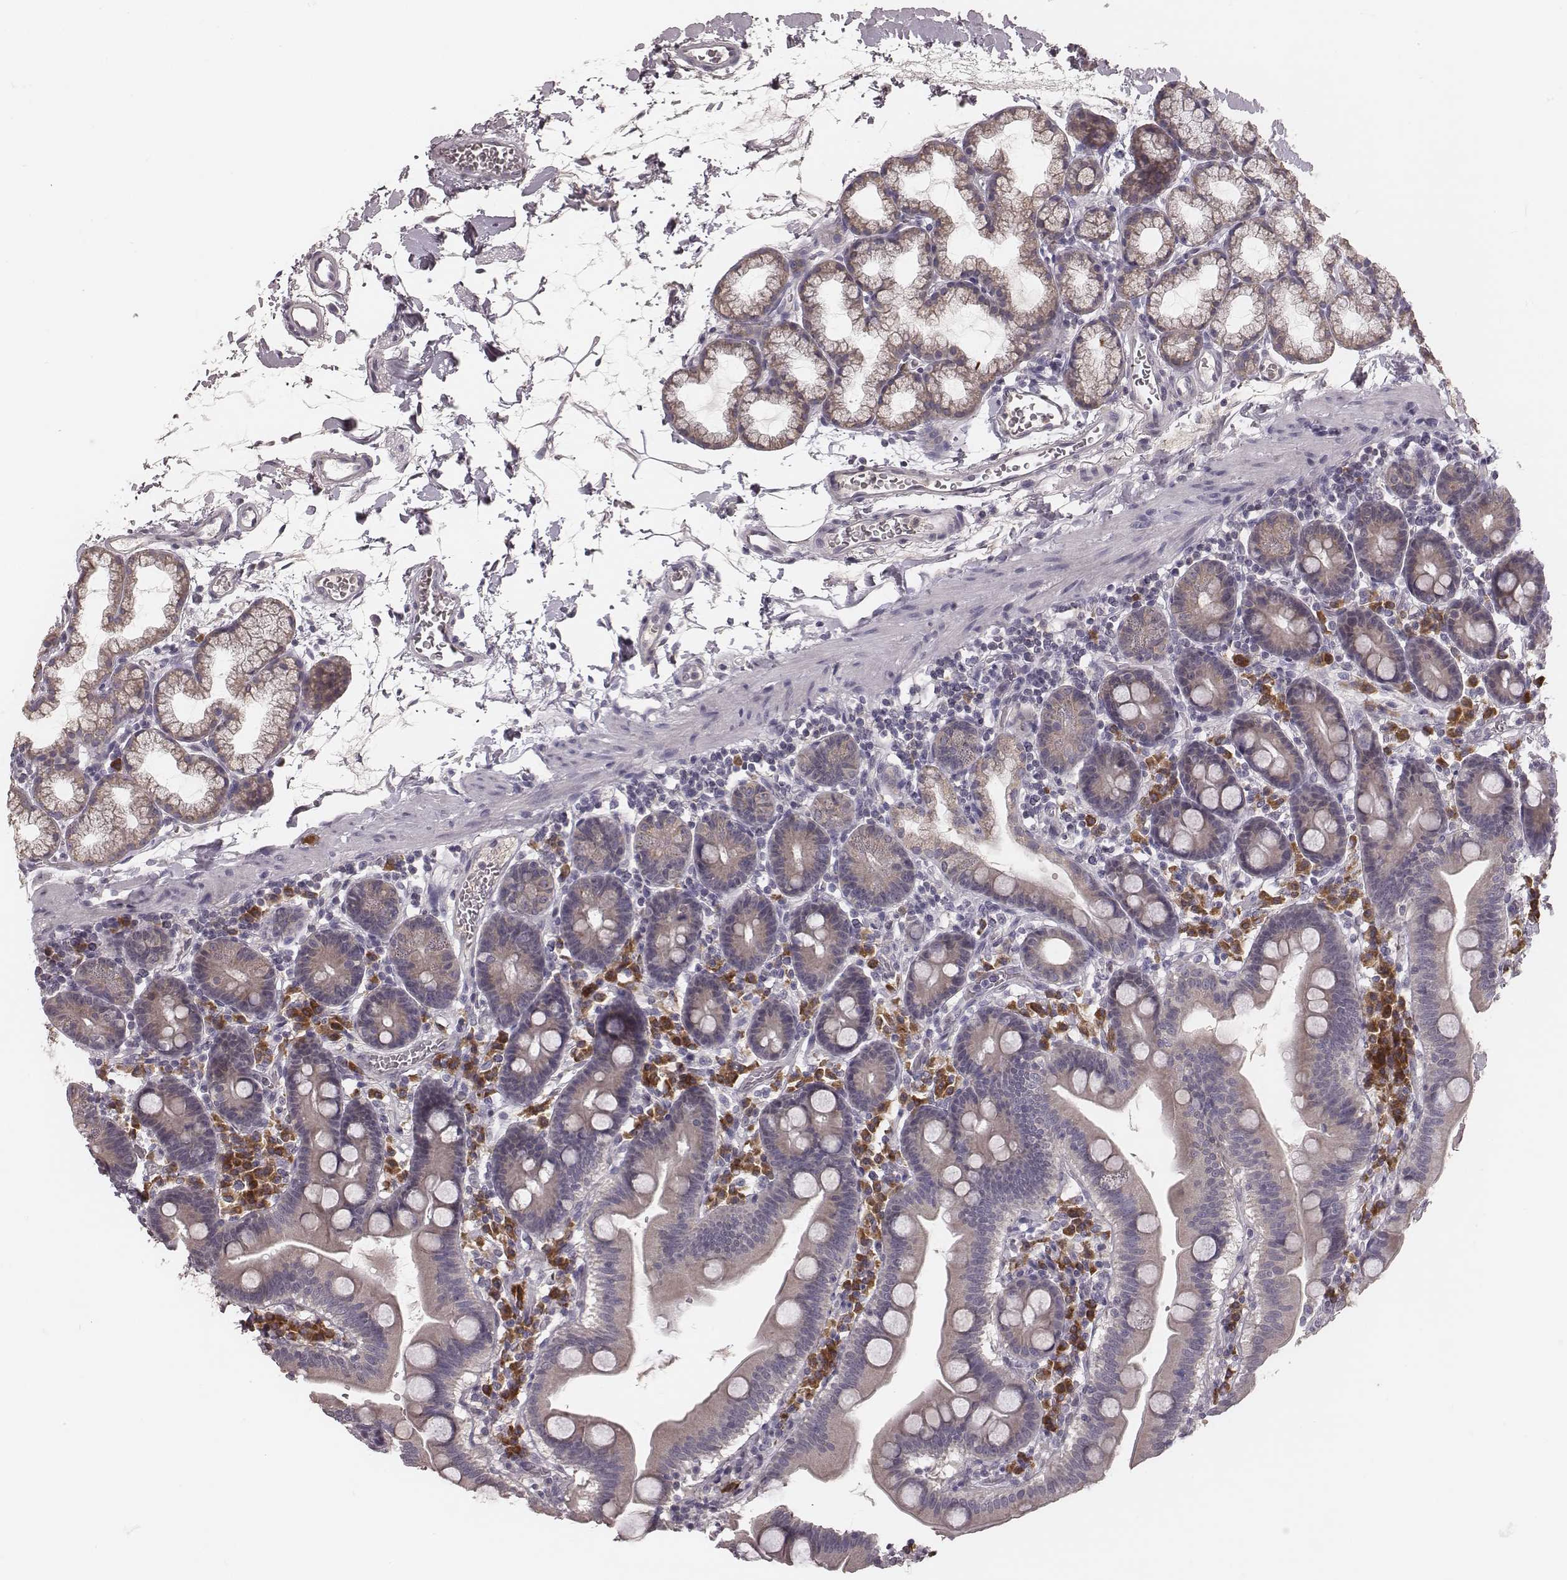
{"staining": {"intensity": "weak", "quantity": ">75%", "location": "cytoplasmic/membranous"}, "tissue": "duodenum", "cell_type": "Glandular cells", "image_type": "normal", "snomed": [{"axis": "morphology", "description": "Normal tissue, NOS"}, {"axis": "topography", "description": "Pancreas"}, {"axis": "topography", "description": "Duodenum"}], "caption": "Duodenum stained with IHC shows weak cytoplasmic/membranous staining in about >75% of glandular cells. Nuclei are stained in blue.", "gene": "P2RX5", "patient": {"sex": "male", "age": 59}}